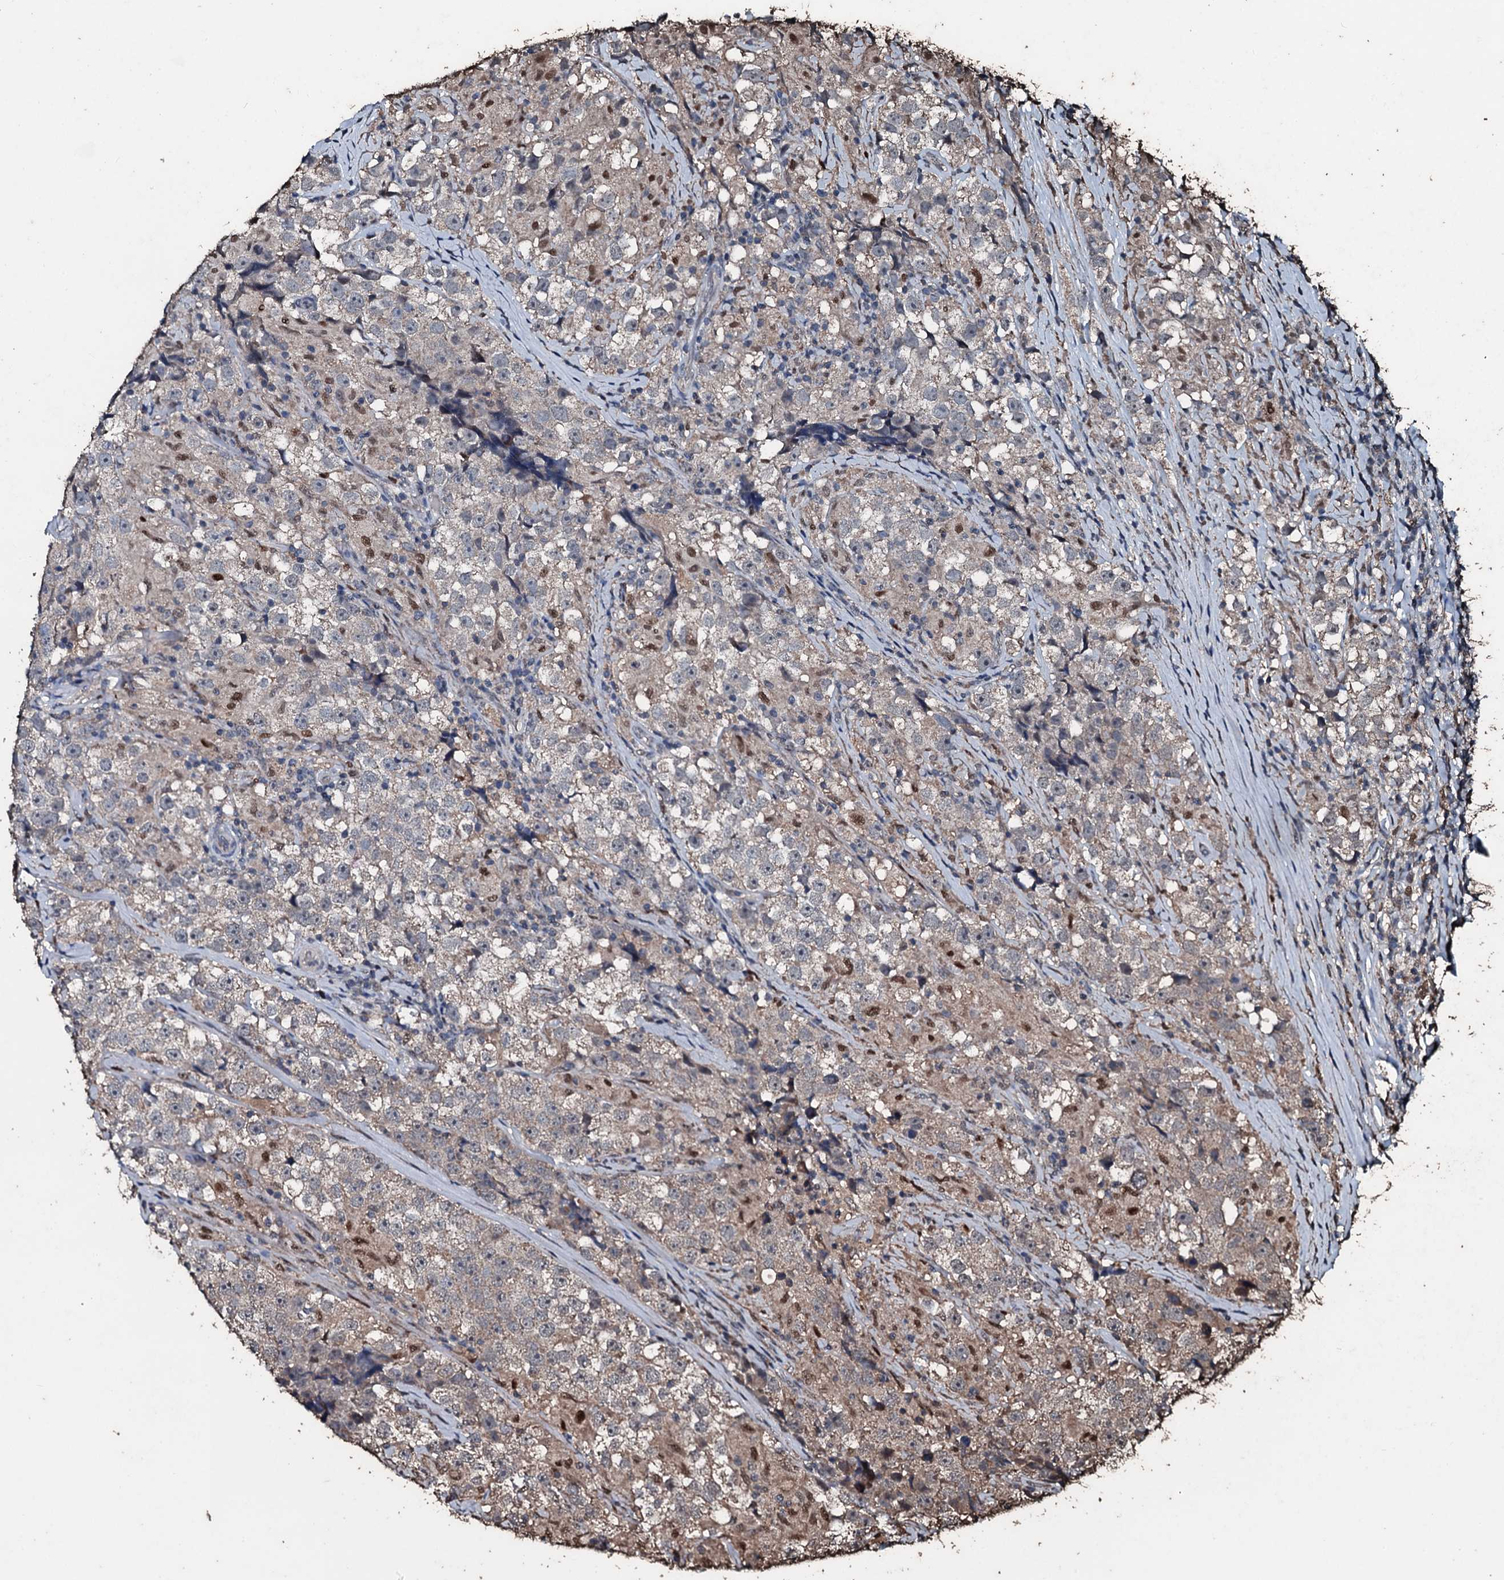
{"staining": {"intensity": "negative", "quantity": "none", "location": "none"}, "tissue": "testis cancer", "cell_type": "Tumor cells", "image_type": "cancer", "snomed": [{"axis": "morphology", "description": "Seminoma, NOS"}, {"axis": "topography", "description": "Testis"}], "caption": "IHC photomicrograph of human testis cancer stained for a protein (brown), which shows no expression in tumor cells. (Stains: DAB immunohistochemistry (IHC) with hematoxylin counter stain, Microscopy: brightfield microscopy at high magnification).", "gene": "FAAP24", "patient": {"sex": "male", "age": 46}}